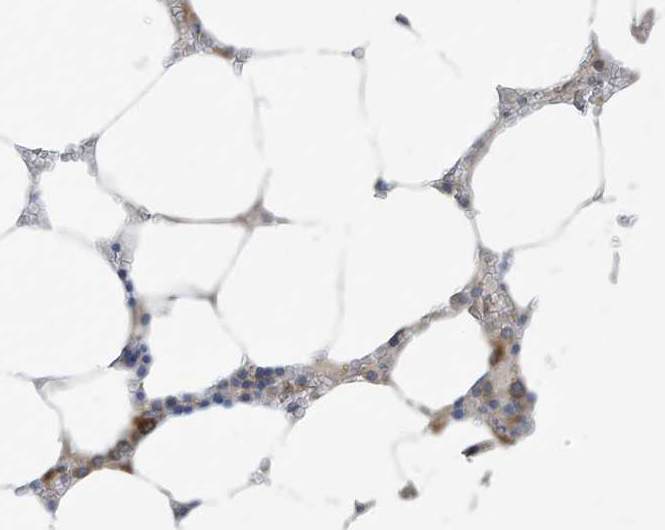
{"staining": {"intensity": "moderate", "quantity": "<25%", "location": "cytoplasmic/membranous"}, "tissue": "bone marrow", "cell_type": "Hematopoietic cells", "image_type": "normal", "snomed": [{"axis": "morphology", "description": "Normal tissue, NOS"}, {"axis": "topography", "description": "Bone marrow"}], "caption": "This image demonstrates immunohistochemistry (IHC) staining of normal human bone marrow, with low moderate cytoplasmic/membranous positivity in approximately <25% of hematopoietic cells.", "gene": "USE1", "patient": {"sex": "male", "age": 70}}